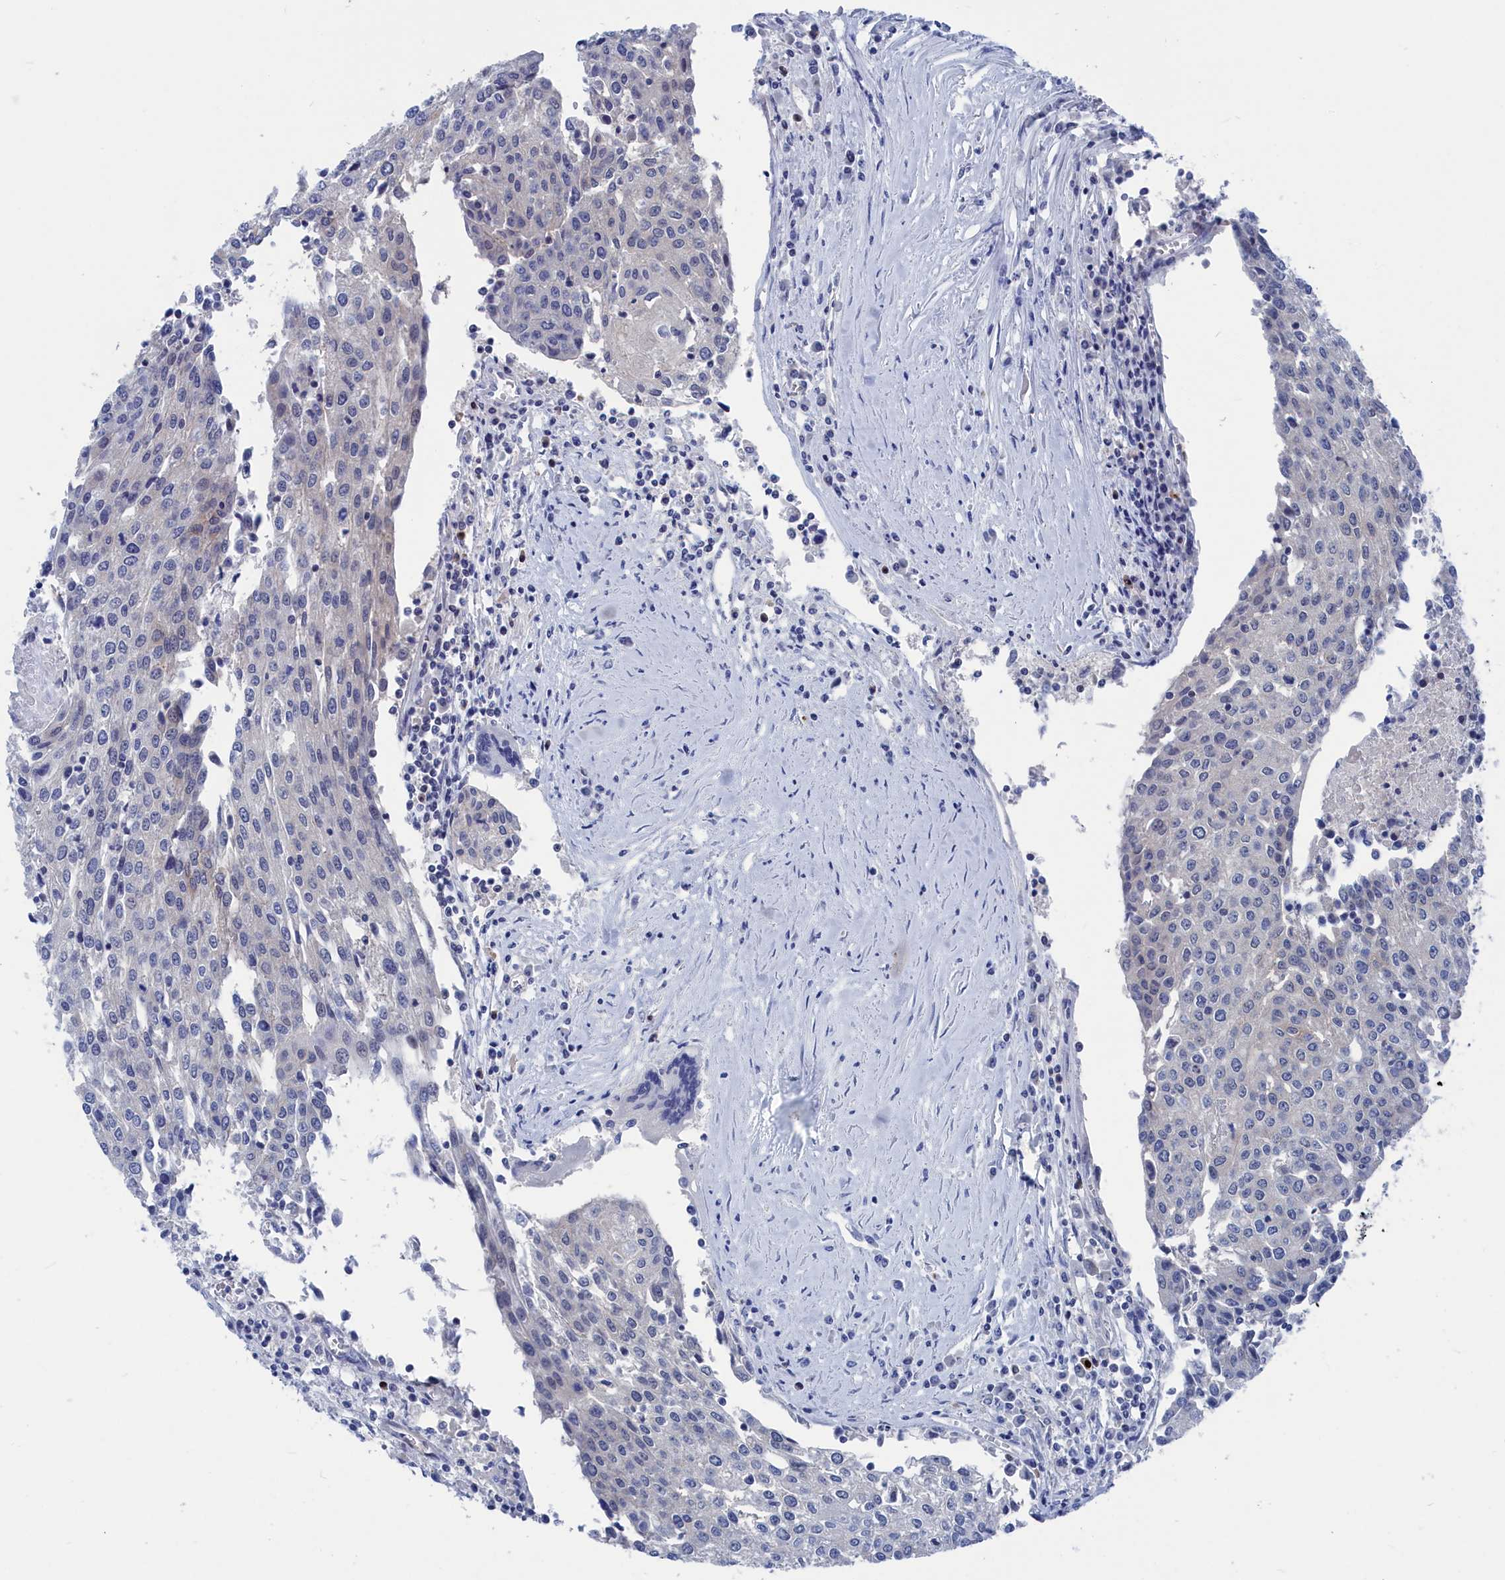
{"staining": {"intensity": "negative", "quantity": "none", "location": "none"}, "tissue": "urothelial cancer", "cell_type": "Tumor cells", "image_type": "cancer", "snomed": [{"axis": "morphology", "description": "Urothelial carcinoma, High grade"}, {"axis": "topography", "description": "Urinary bladder"}], "caption": "A photomicrograph of urothelial cancer stained for a protein exhibits no brown staining in tumor cells.", "gene": "MARCHF3", "patient": {"sex": "female", "age": 85}}